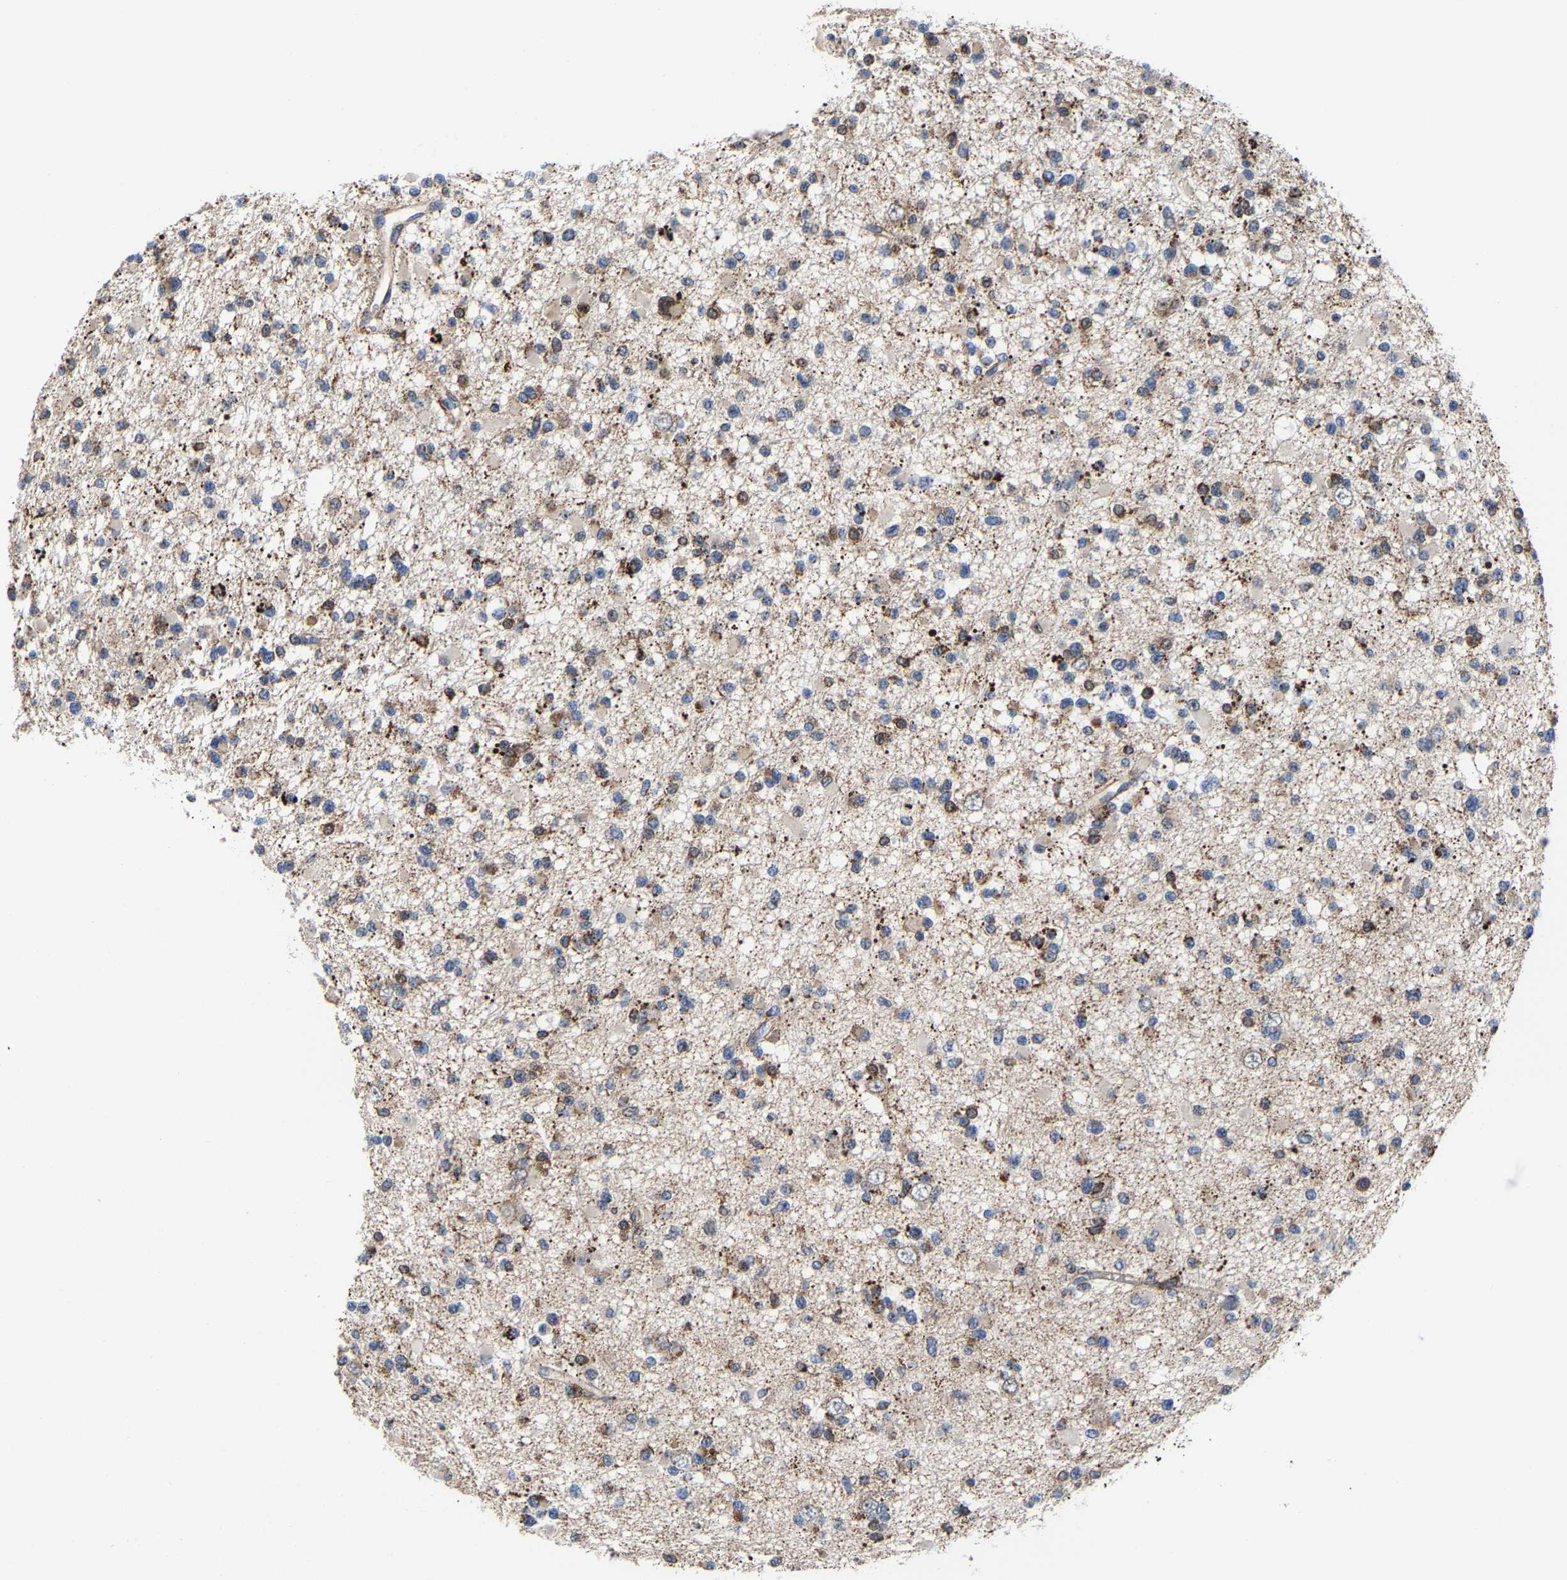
{"staining": {"intensity": "moderate", "quantity": "25%-75%", "location": "cytoplasmic/membranous"}, "tissue": "glioma", "cell_type": "Tumor cells", "image_type": "cancer", "snomed": [{"axis": "morphology", "description": "Glioma, malignant, Low grade"}, {"axis": "topography", "description": "Brain"}], "caption": "An immunohistochemistry micrograph of neoplastic tissue is shown. Protein staining in brown shows moderate cytoplasmic/membranous positivity in malignant low-grade glioma within tumor cells.", "gene": "PFKFB3", "patient": {"sex": "female", "age": 22}}